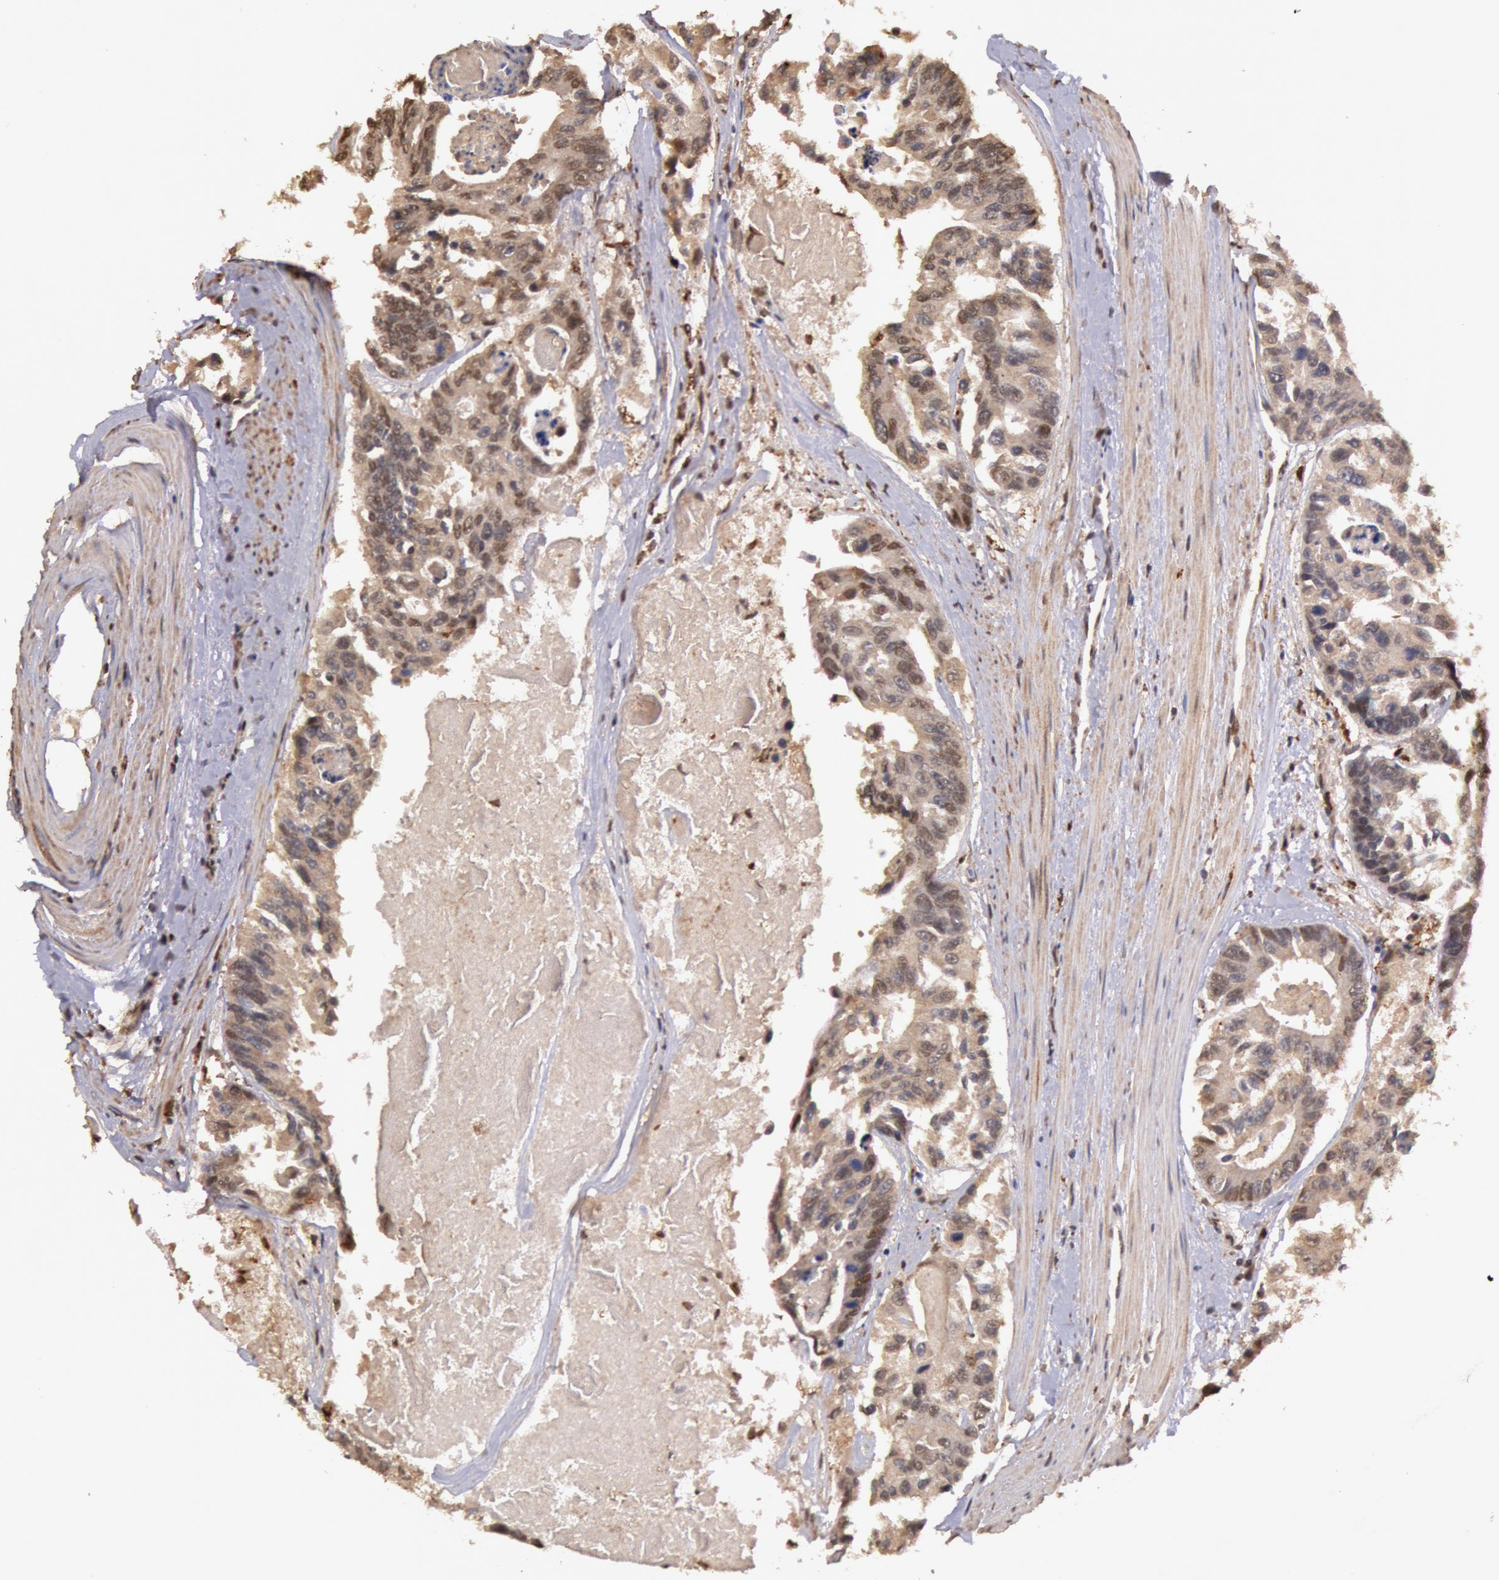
{"staining": {"intensity": "weak", "quantity": "25%-75%", "location": "nuclear"}, "tissue": "colorectal cancer", "cell_type": "Tumor cells", "image_type": "cancer", "snomed": [{"axis": "morphology", "description": "Adenocarcinoma, NOS"}, {"axis": "topography", "description": "Colon"}], "caption": "Human colorectal cancer stained for a protein (brown) exhibits weak nuclear positive positivity in about 25%-75% of tumor cells.", "gene": "LIG4", "patient": {"sex": "female", "age": 86}}